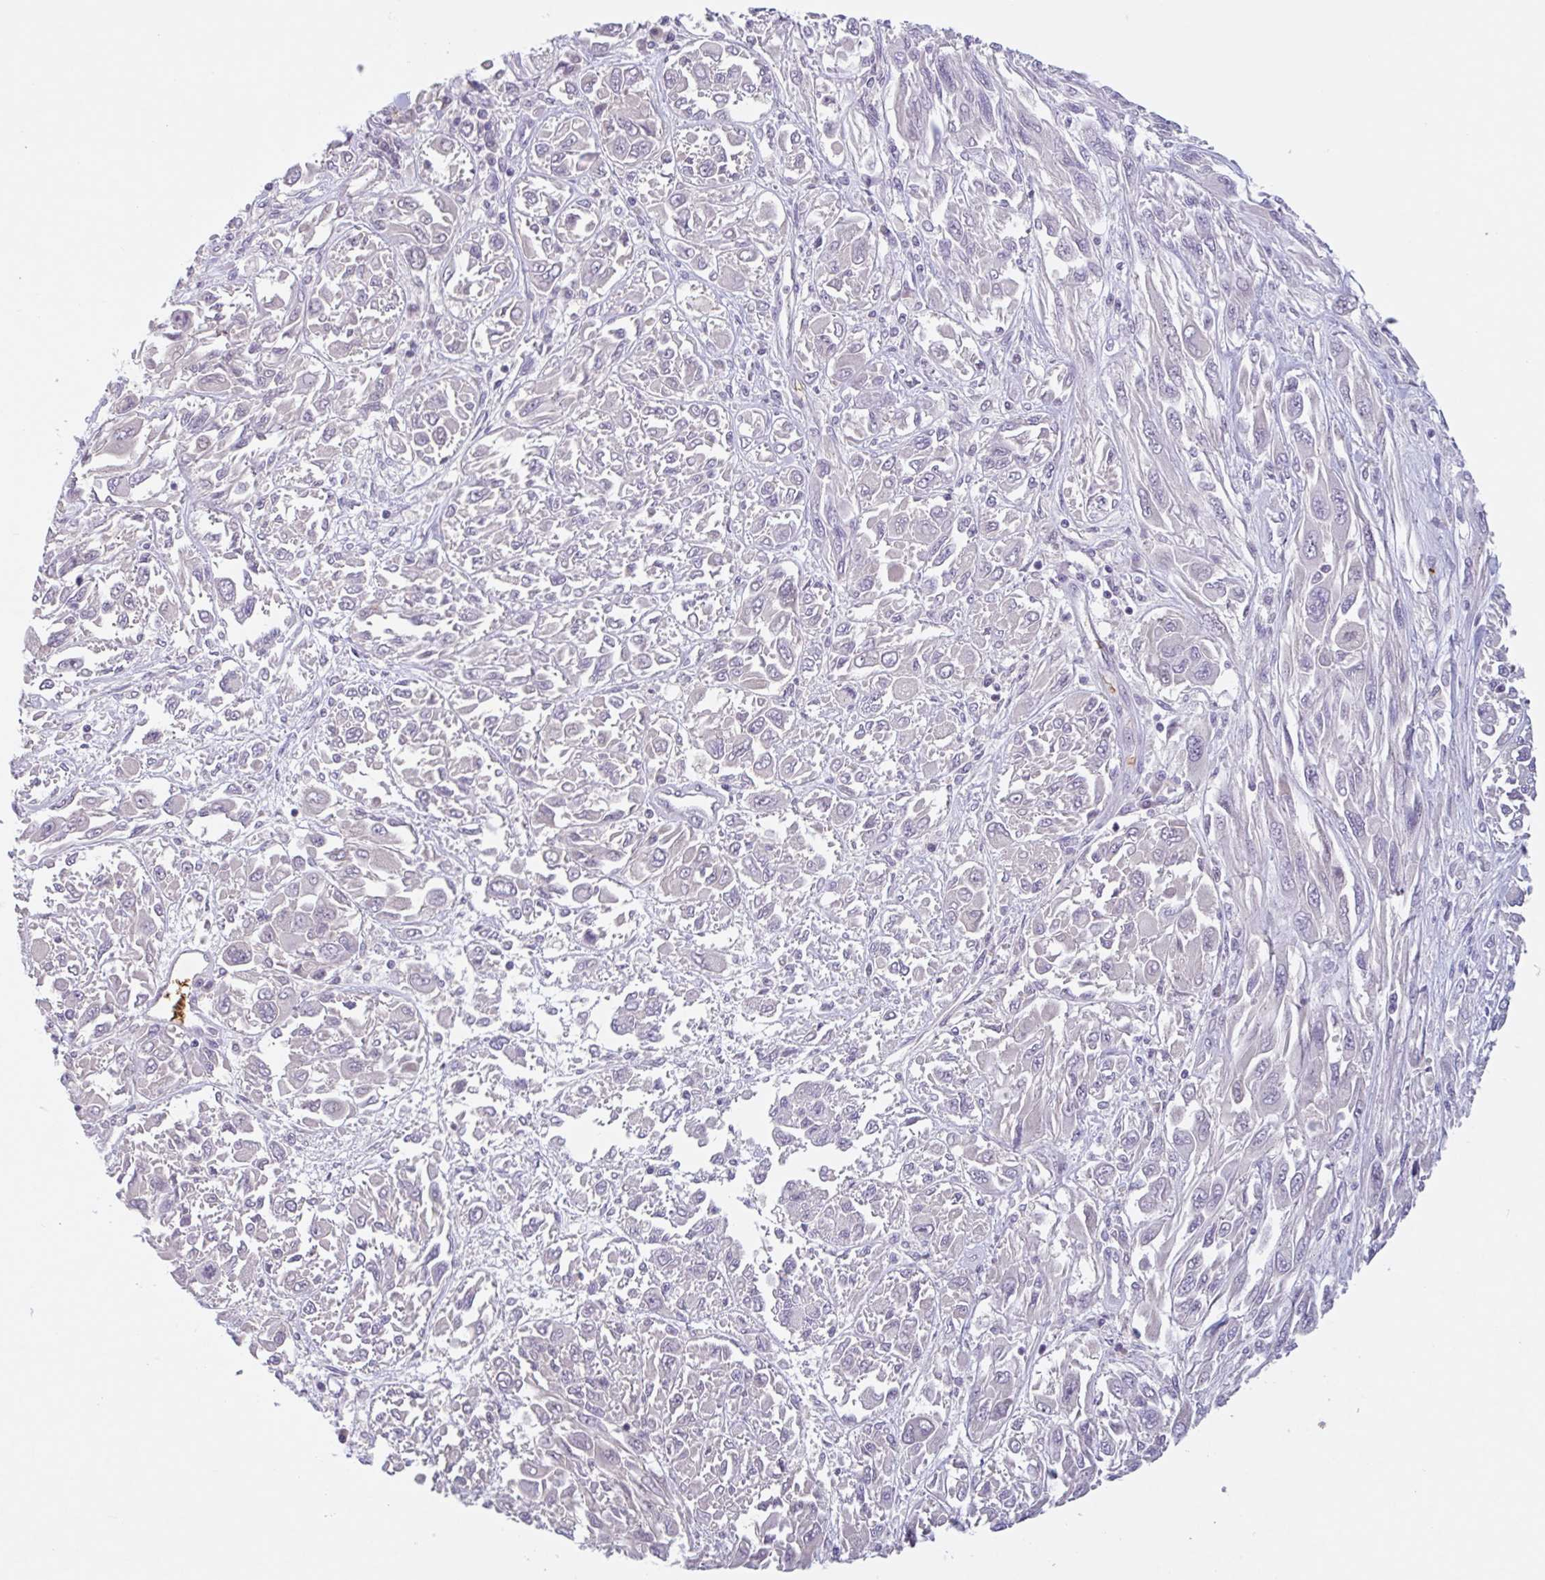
{"staining": {"intensity": "negative", "quantity": "none", "location": "none"}, "tissue": "melanoma", "cell_type": "Tumor cells", "image_type": "cancer", "snomed": [{"axis": "morphology", "description": "Malignant melanoma, NOS"}, {"axis": "topography", "description": "Skin"}], "caption": "DAB immunohistochemical staining of malignant melanoma displays no significant positivity in tumor cells.", "gene": "RHAG", "patient": {"sex": "female", "age": 91}}